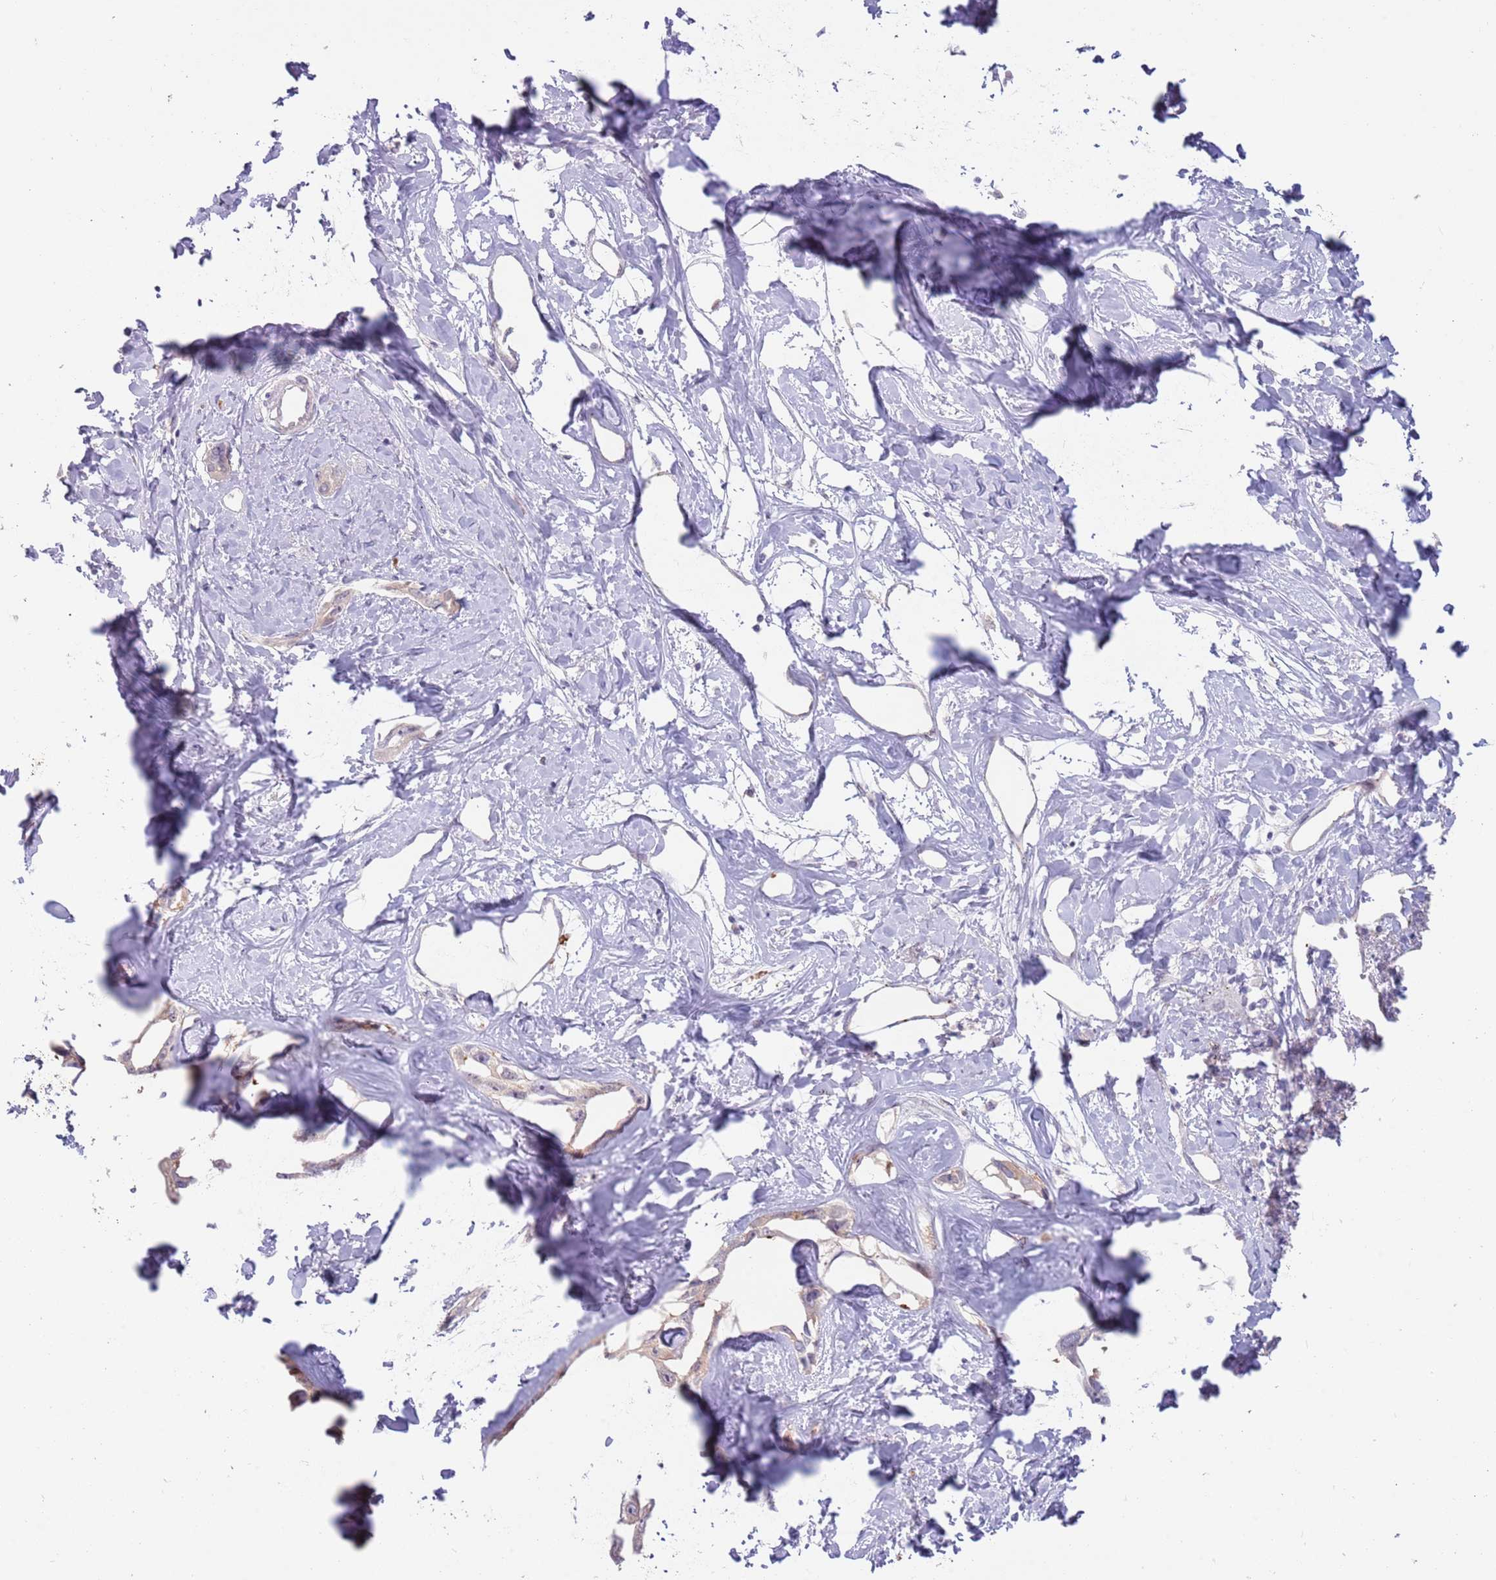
{"staining": {"intensity": "weak", "quantity": "25%-75%", "location": "cytoplasmic/membranous"}, "tissue": "liver cancer", "cell_type": "Tumor cells", "image_type": "cancer", "snomed": [{"axis": "morphology", "description": "Cholangiocarcinoma"}, {"axis": "topography", "description": "Liver"}], "caption": "An image of human liver cholangiocarcinoma stained for a protein exhibits weak cytoplasmic/membranous brown staining in tumor cells.", "gene": "LDHD", "patient": {"sex": "male", "age": 59}}